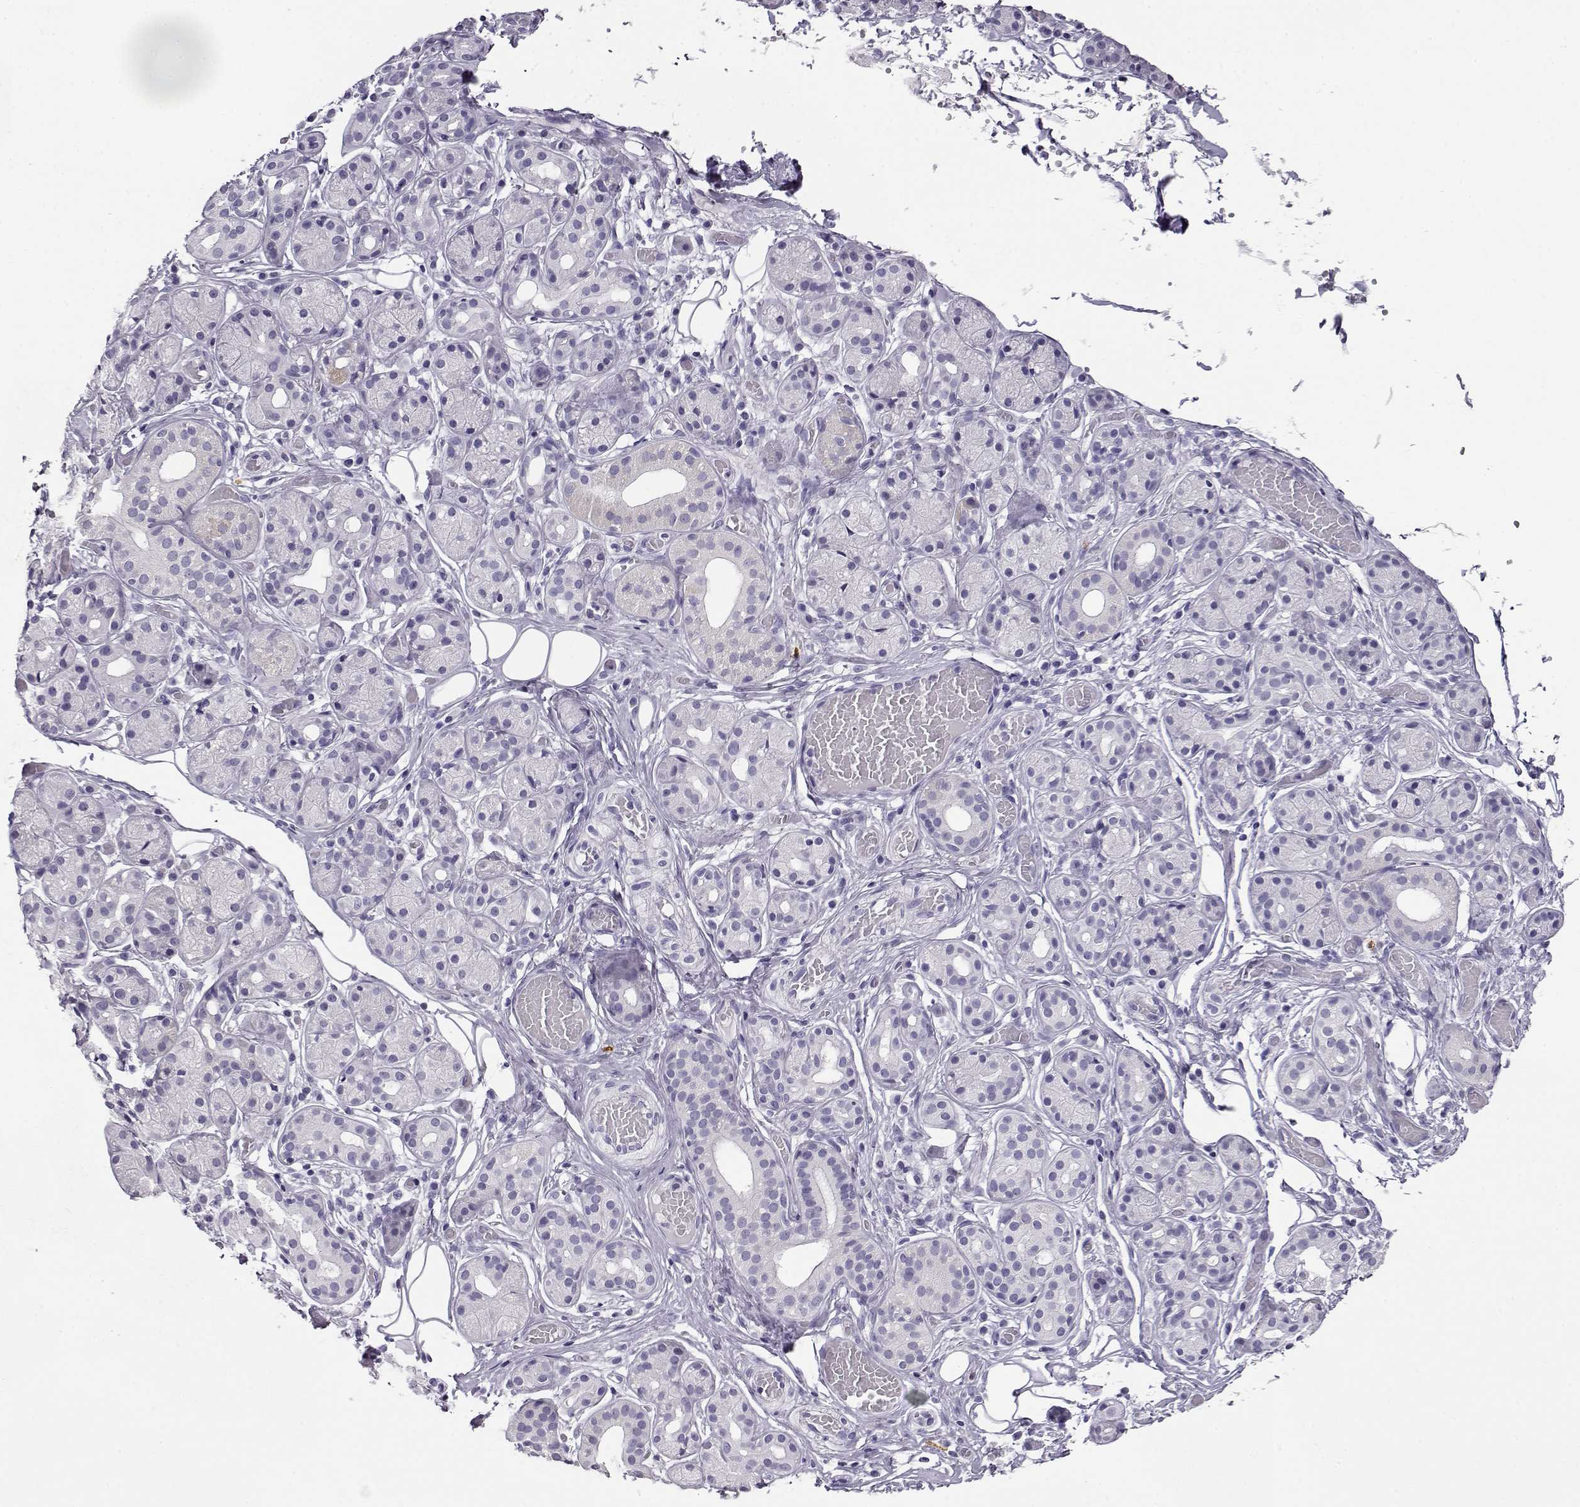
{"staining": {"intensity": "negative", "quantity": "none", "location": "none"}, "tissue": "salivary gland", "cell_type": "Glandular cells", "image_type": "normal", "snomed": [{"axis": "morphology", "description": "Normal tissue, NOS"}, {"axis": "topography", "description": "Salivary gland"}, {"axis": "topography", "description": "Peripheral nerve tissue"}], "caption": "Immunohistochemical staining of unremarkable salivary gland demonstrates no significant staining in glandular cells.", "gene": "CABS1", "patient": {"sex": "male", "age": 71}}